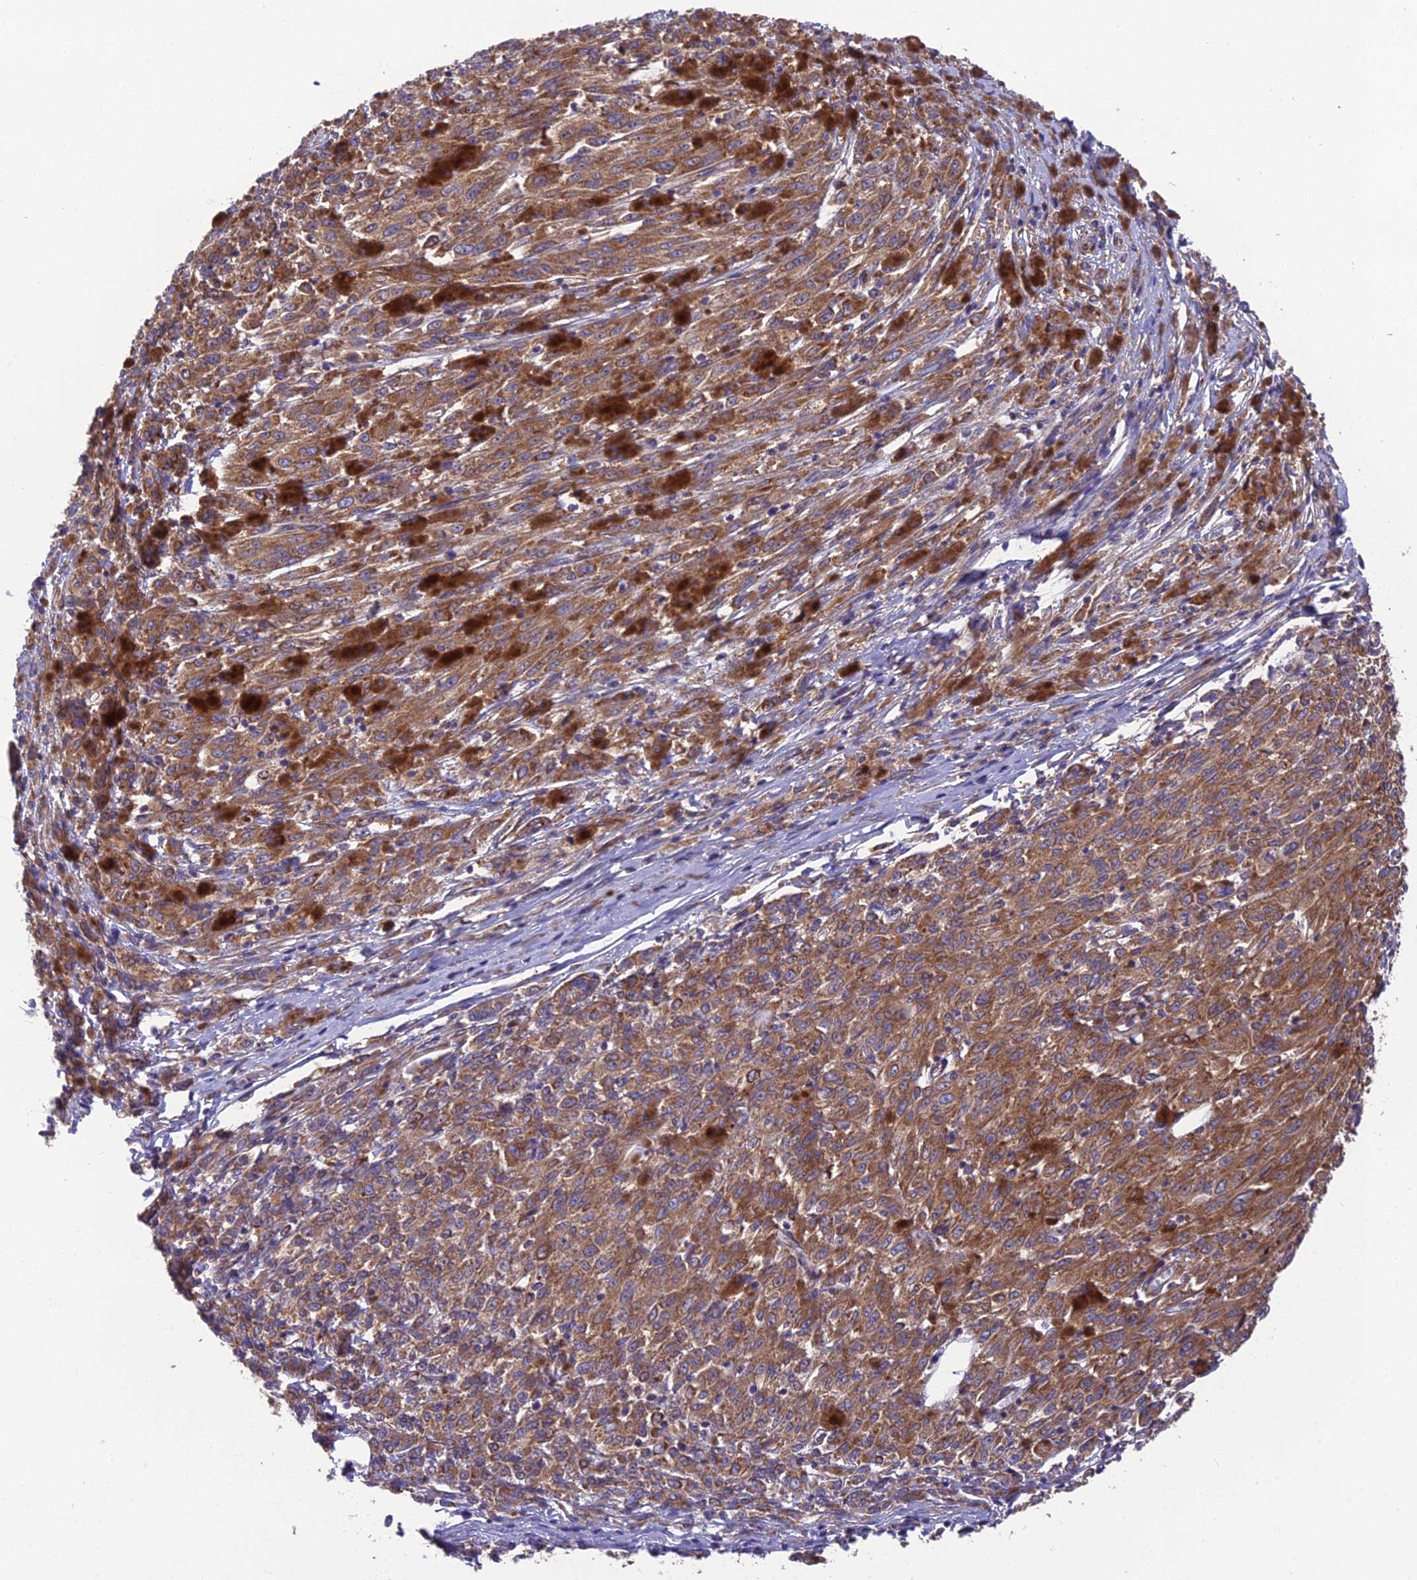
{"staining": {"intensity": "strong", "quantity": ">75%", "location": "cytoplasmic/membranous"}, "tissue": "melanoma", "cell_type": "Tumor cells", "image_type": "cancer", "snomed": [{"axis": "morphology", "description": "Malignant melanoma, NOS"}, {"axis": "topography", "description": "Skin"}], "caption": "High-magnification brightfield microscopy of melanoma stained with DAB (3,3'-diaminobenzidine) (brown) and counterstained with hematoxylin (blue). tumor cells exhibit strong cytoplasmic/membranous expression is seen in about>75% of cells.", "gene": "BLOC1S4", "patient": {"sex": "female", "age": 52}}